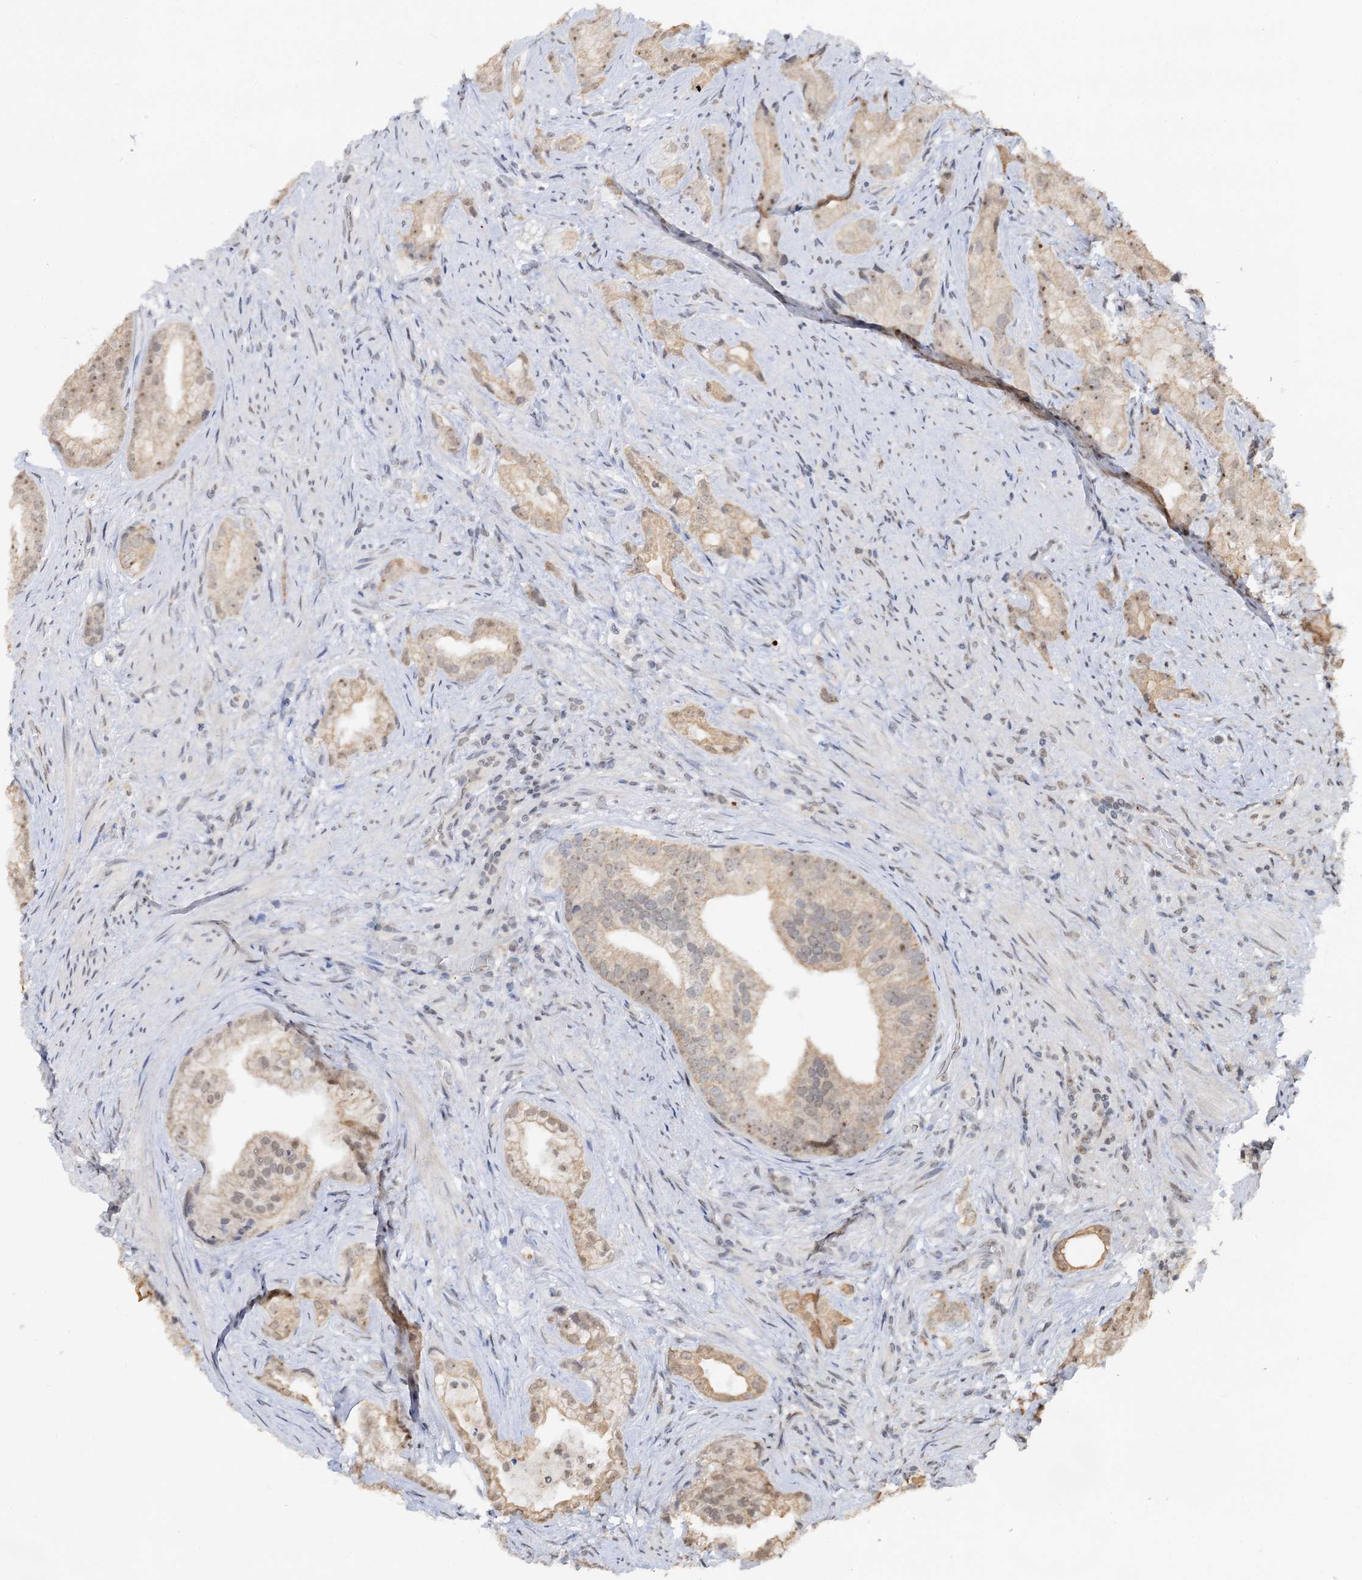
{"staining": {"intensity": "weak", "quantity": "25%-75%", "location": "cytoplasmic/membranous"}, "tissue": "prostate cancer", "cell_type": "Tumor cells", "image_type": "cancer", "snomed": [{"axis": "morphology", "description": "Adenocarcinoma, Low grade"}, {"axis": "topography", "description": "Prostate"}], "caption": "Human prostate cancer (adenocarcinoma (low-grade)) stained with a protein marker displays weak staining in tumor cells.", "gene": "NAT10", "patient": {"sex": "male", "age": 71}}